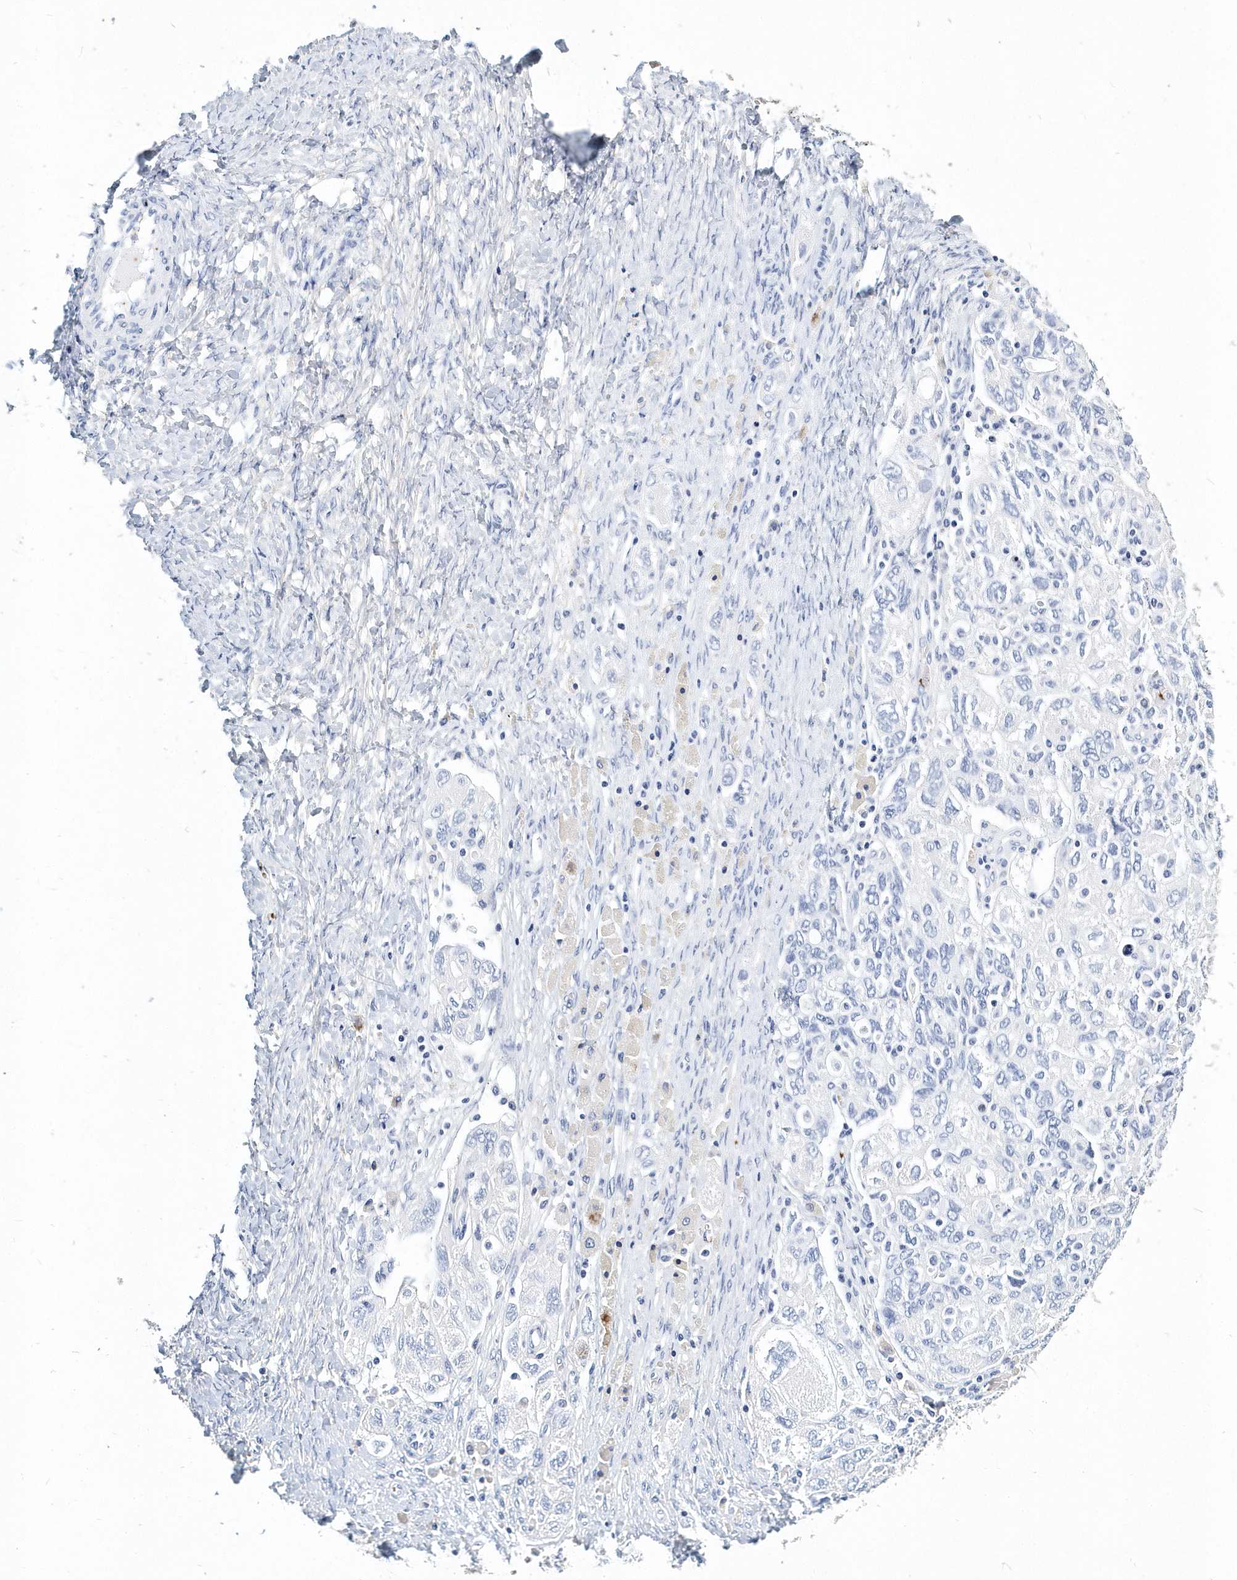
{"staining": {"intensity": "negative", "quantity": "none", "location": "none"}, "tissue": "ovarian cancer", "cell_type": "Tumor cells", "image_type": "cancer", "snomed": [{"axis": "morphology", "description": "Carcinoma, NOS"}, {"axis": "morphology", "description": "Cystadenocarcinoma, serous, NOS"}, {"axis": "topography", "description": "Ovary"}], "caption": "Tumor cells are negative for protein expression in human ovarian cancer.", "gene": "ITGA2B", "patient": {"sex": "female", "age": 69}}